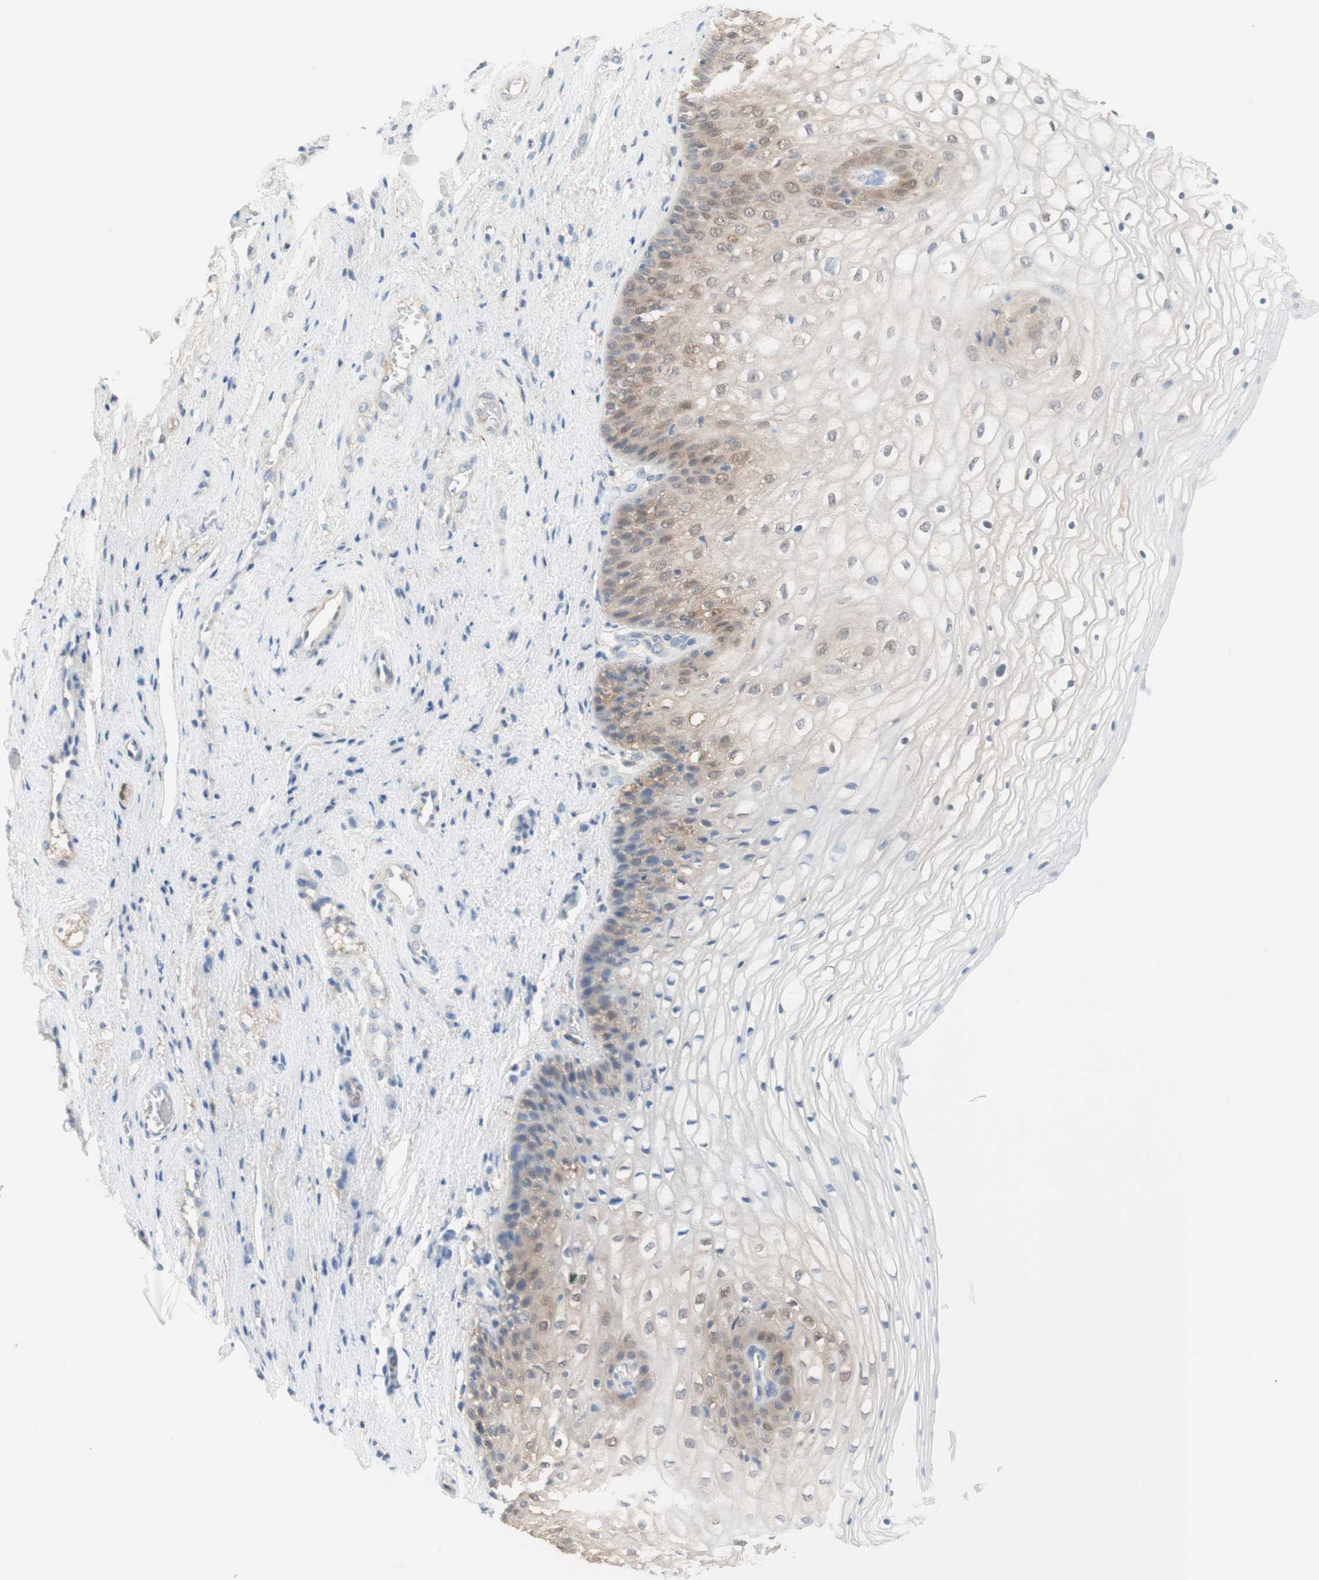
{"staining": {"intensity": "weak", "quantity": "<25%", "location": "cytoplasmic/membranous"}, "tissue": "vagina", "cell_type": "Squamous epithelial cells", "image_type": "normal", "snomed": [{"axis": "morphology", "description": "Normal tissue, NOS"}, {"axis": "topography", "description": "Vagina"}], "caption": "Image shows no significant protein expression in squamous epithelial cells of unremarkable vagina. (Immunohistochemistry (ihc), brightfield microscopy, high magnification).", "gene": "COMT", "patient": {"sex": "female", "age": 34}}